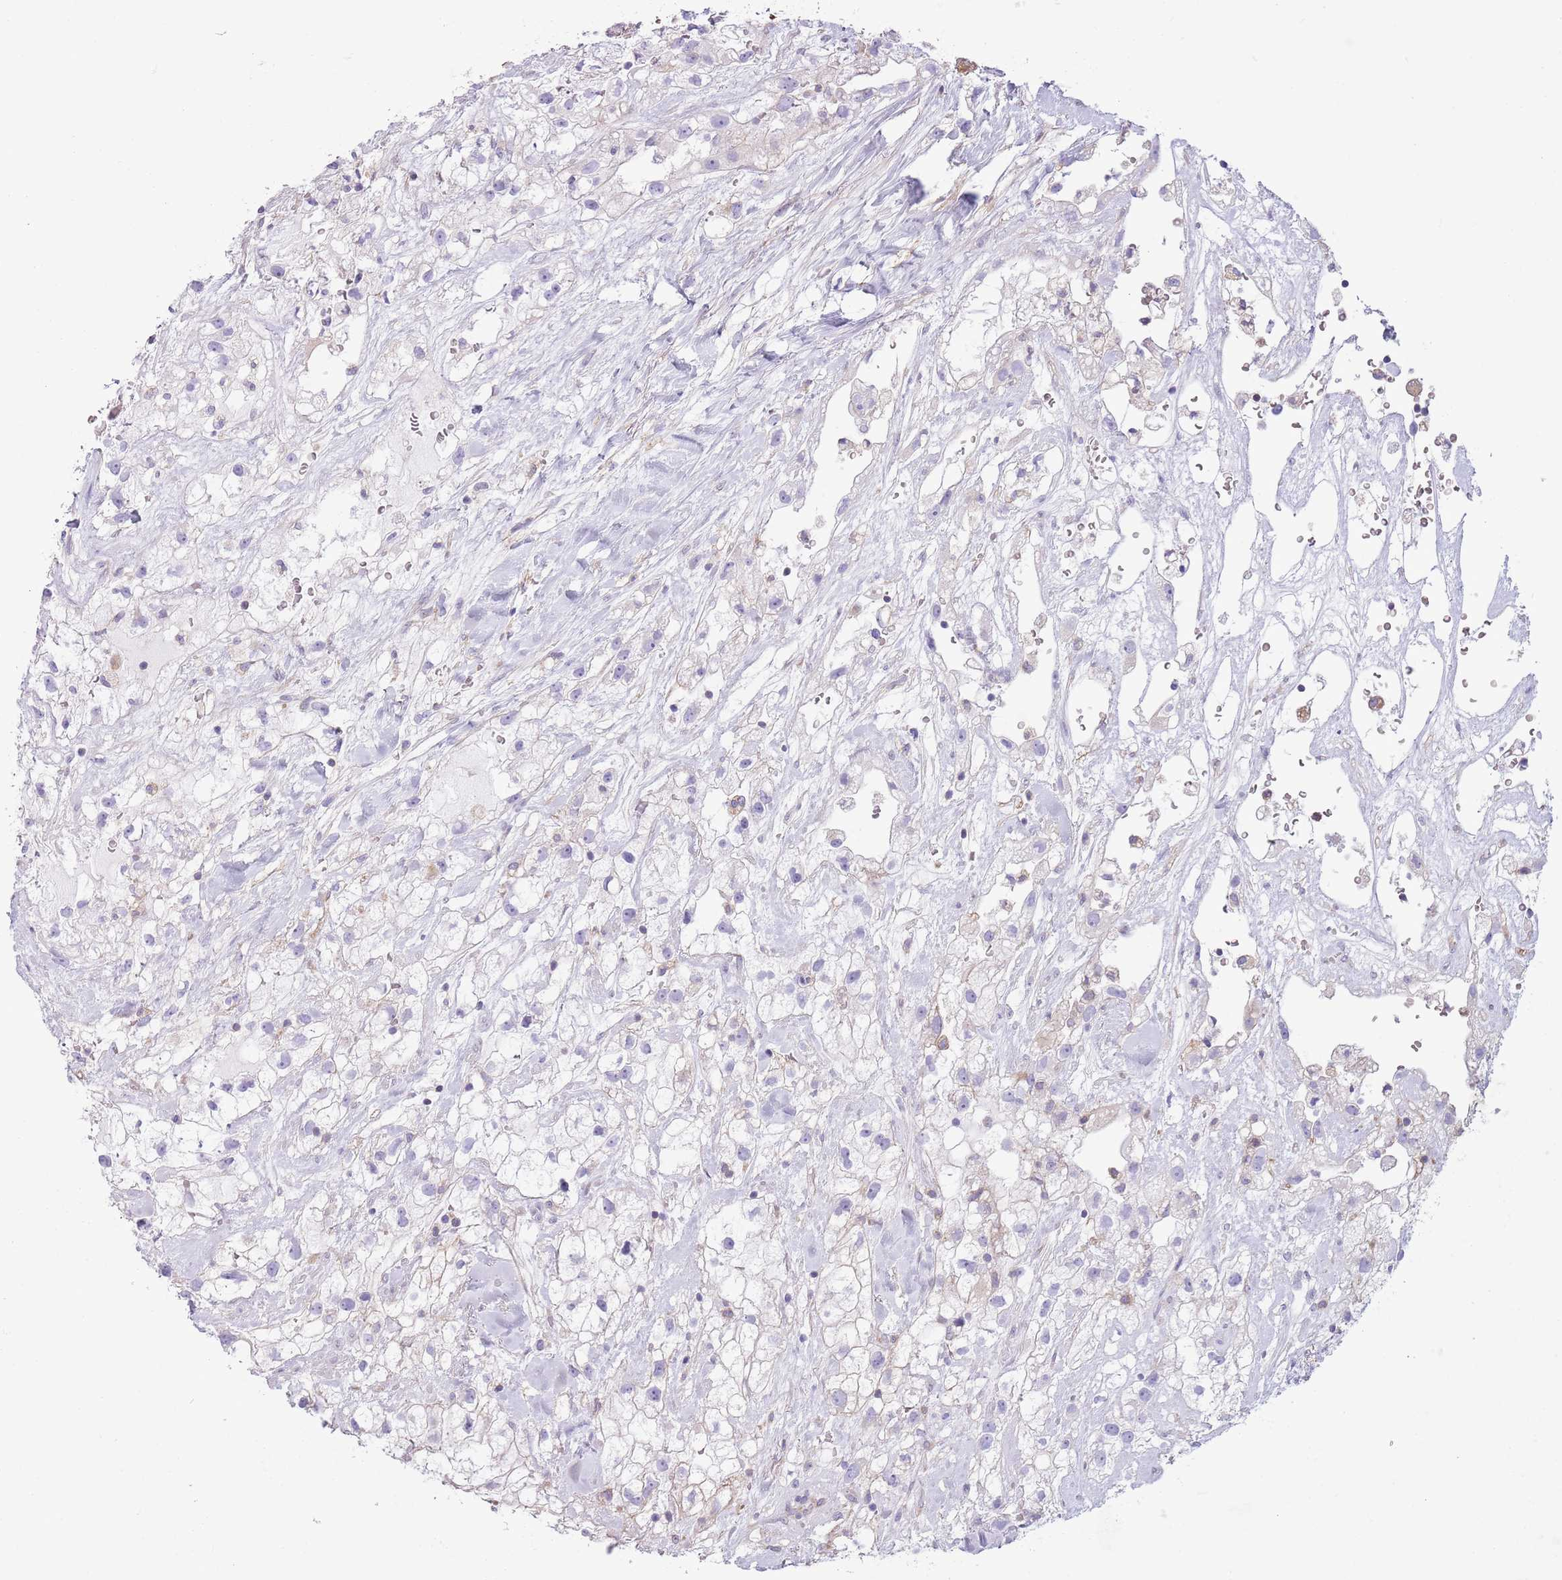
{"staining": {"intensity": "negative", "quantity": "none", "location": "none"}, "tissue": "renal cancer", "cell_type": "Tumor cells", "image_type": "cancer", "snomed": [{"axis": "morphology", "description": "Adenocarcinoma, NOS"}, {"axis": "topography", "description": "Kidney"}], "caption": "The histopathology image reveals no staining of tumor cells in renal cancer (adenocarcinoma).", "gene": "RBP3", "patient": {"sex": "male", "age": 59}}